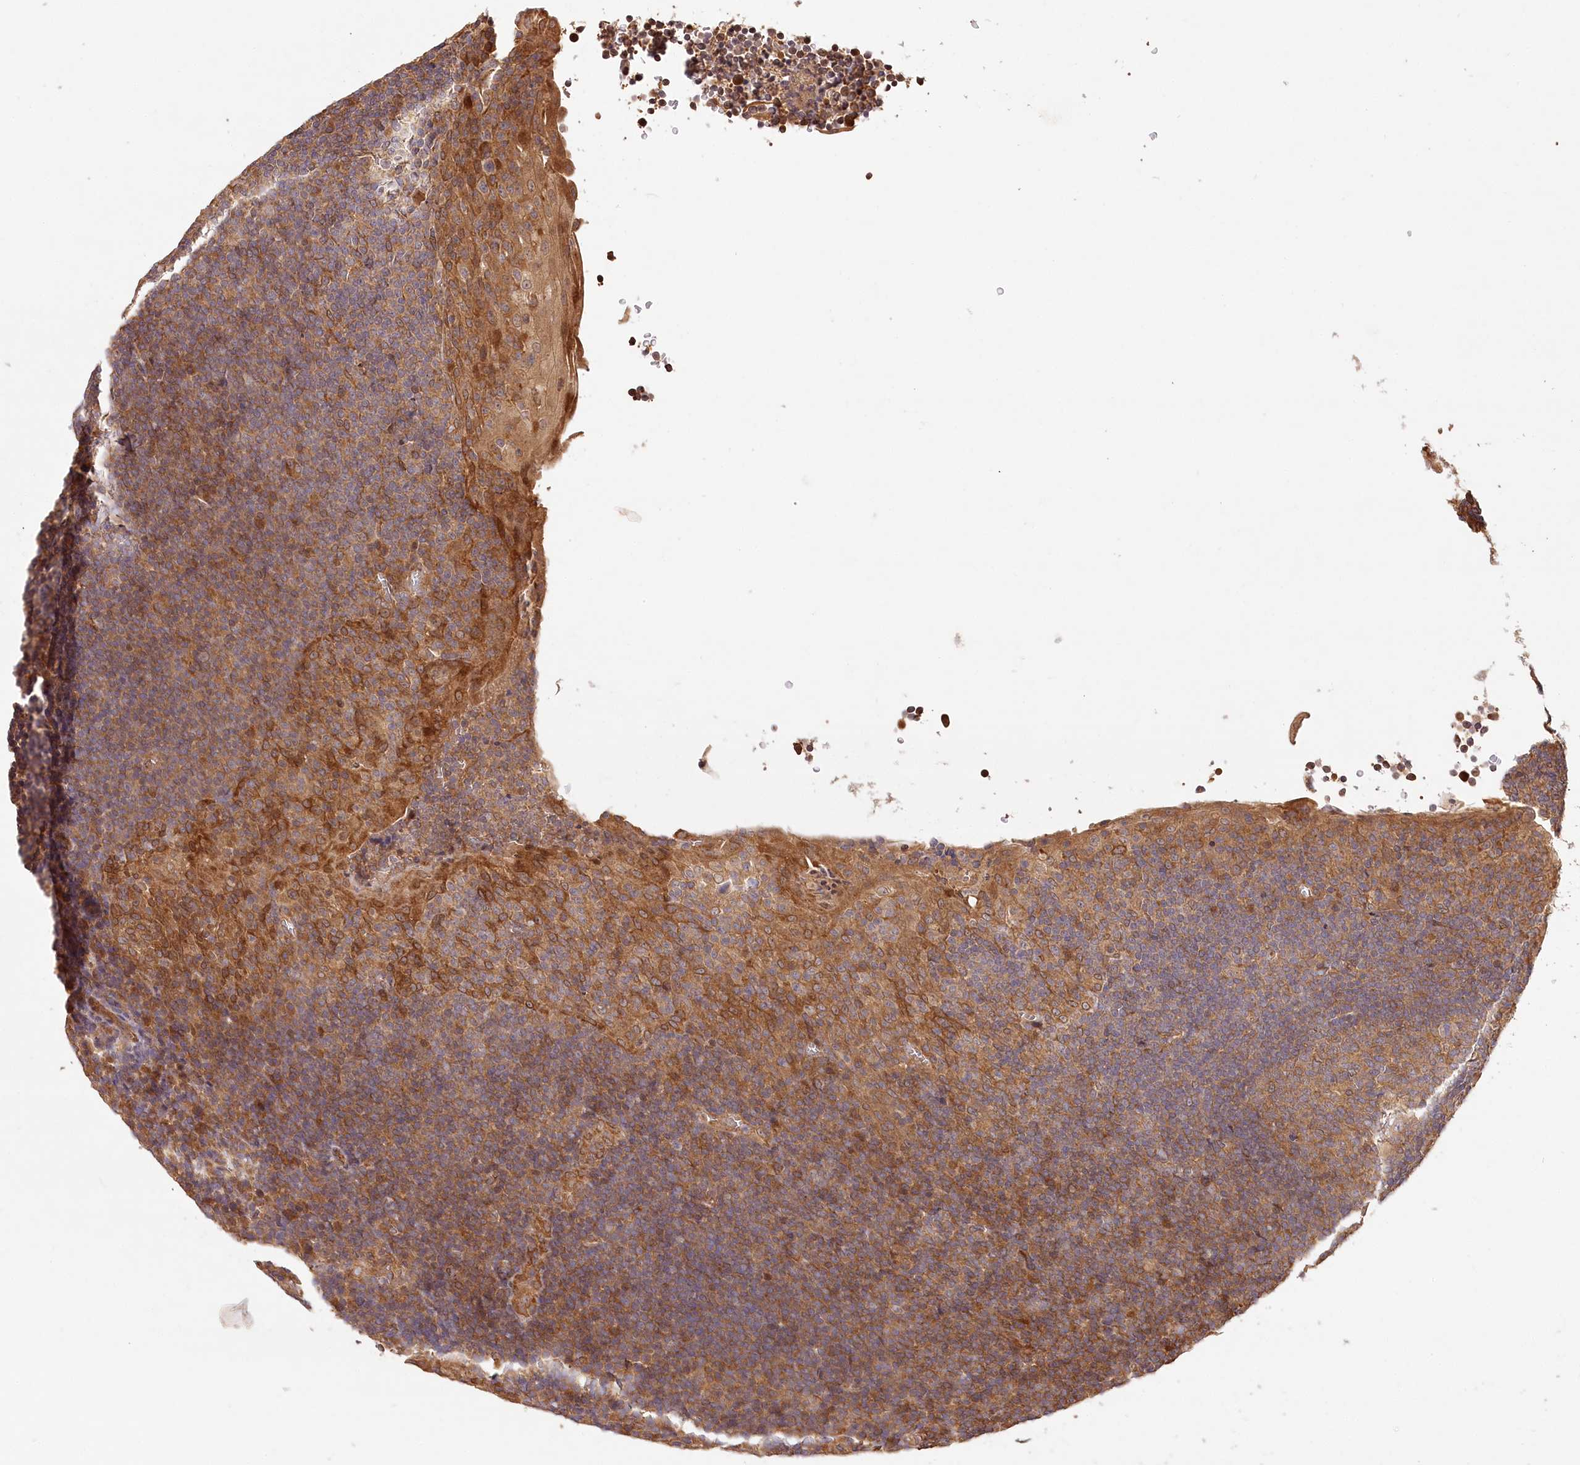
{"staining": {"intensity": "weak", "quantity": "<25%", "location": "cytoplasmic/membranous"}, "tissue": "tonsil", "cell_type": "Germinal center cells", "image_type": "normal", "snomed": [{"axis": "morphology", "description": "Normal tissue, NOS"}, {"axis": "topography", "description": "Tonsil"}], "caption": "IHC image of normal tonsil: human tonsil stained with DAB (3,3'-diaminobenzidine) displays no significant protein positivity in germinal center cells.", "gene": "LSS", "patient": {"sex": "male", "age": 37}}